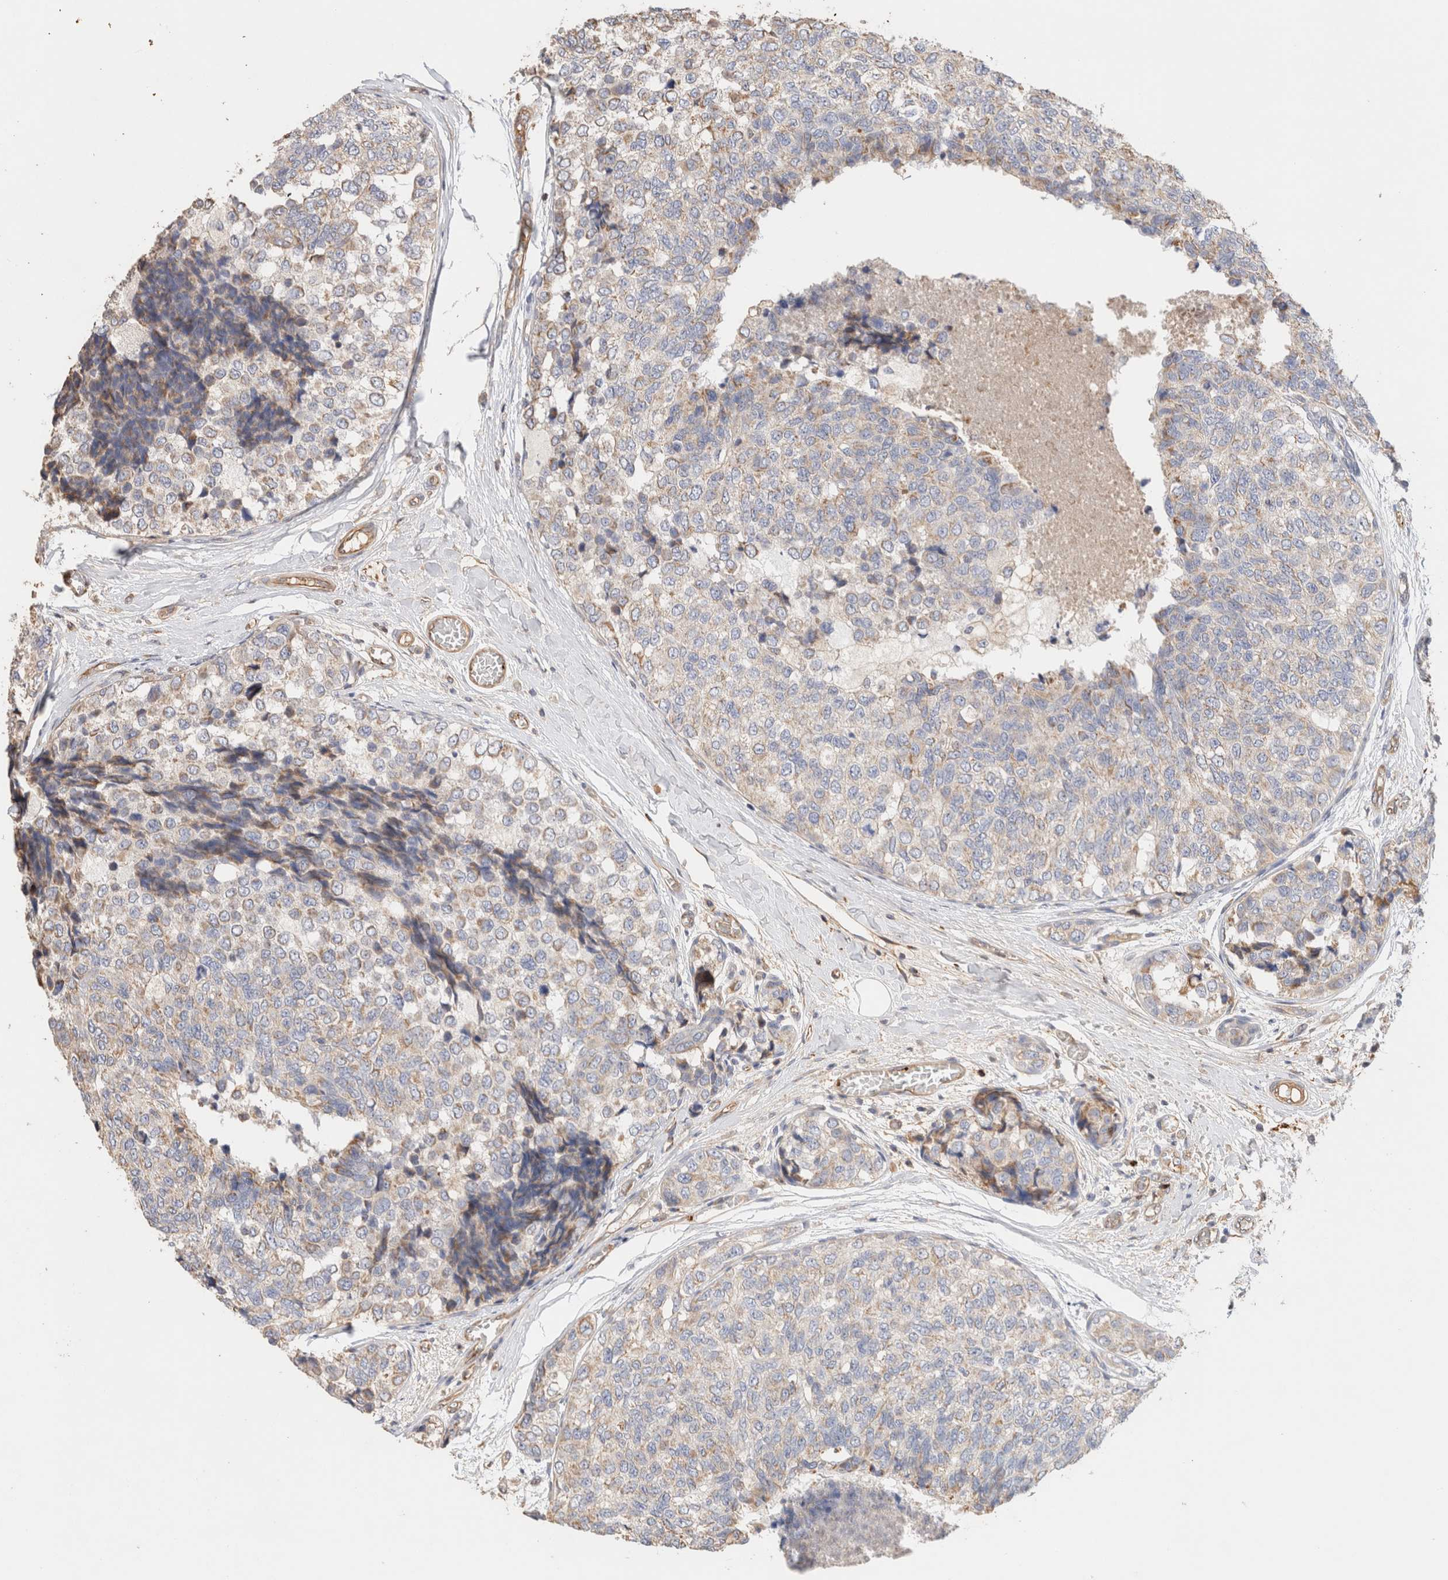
{"staining": {"intensity": "weak", "quantity": "<25%", "location": "cytoplasmic/membranous"}, "tissue": "breast cancer", "cell_type": "Tumor cells", "image_type": "cancer", "snomed": [{"axis": "morphology", "description": "Normal tissue, NOS"}, {"axis": "morphology", "description": "Duct carcinoma"}, {"axis": "topography", "description": "Breast"}], "caption": "A micrograph of intraductal carcinoma (breast) stained for a protein shows no brown staining in tumor cells.", "gene": "PROS1", "patient": {"sex": "female", "age": 43}}